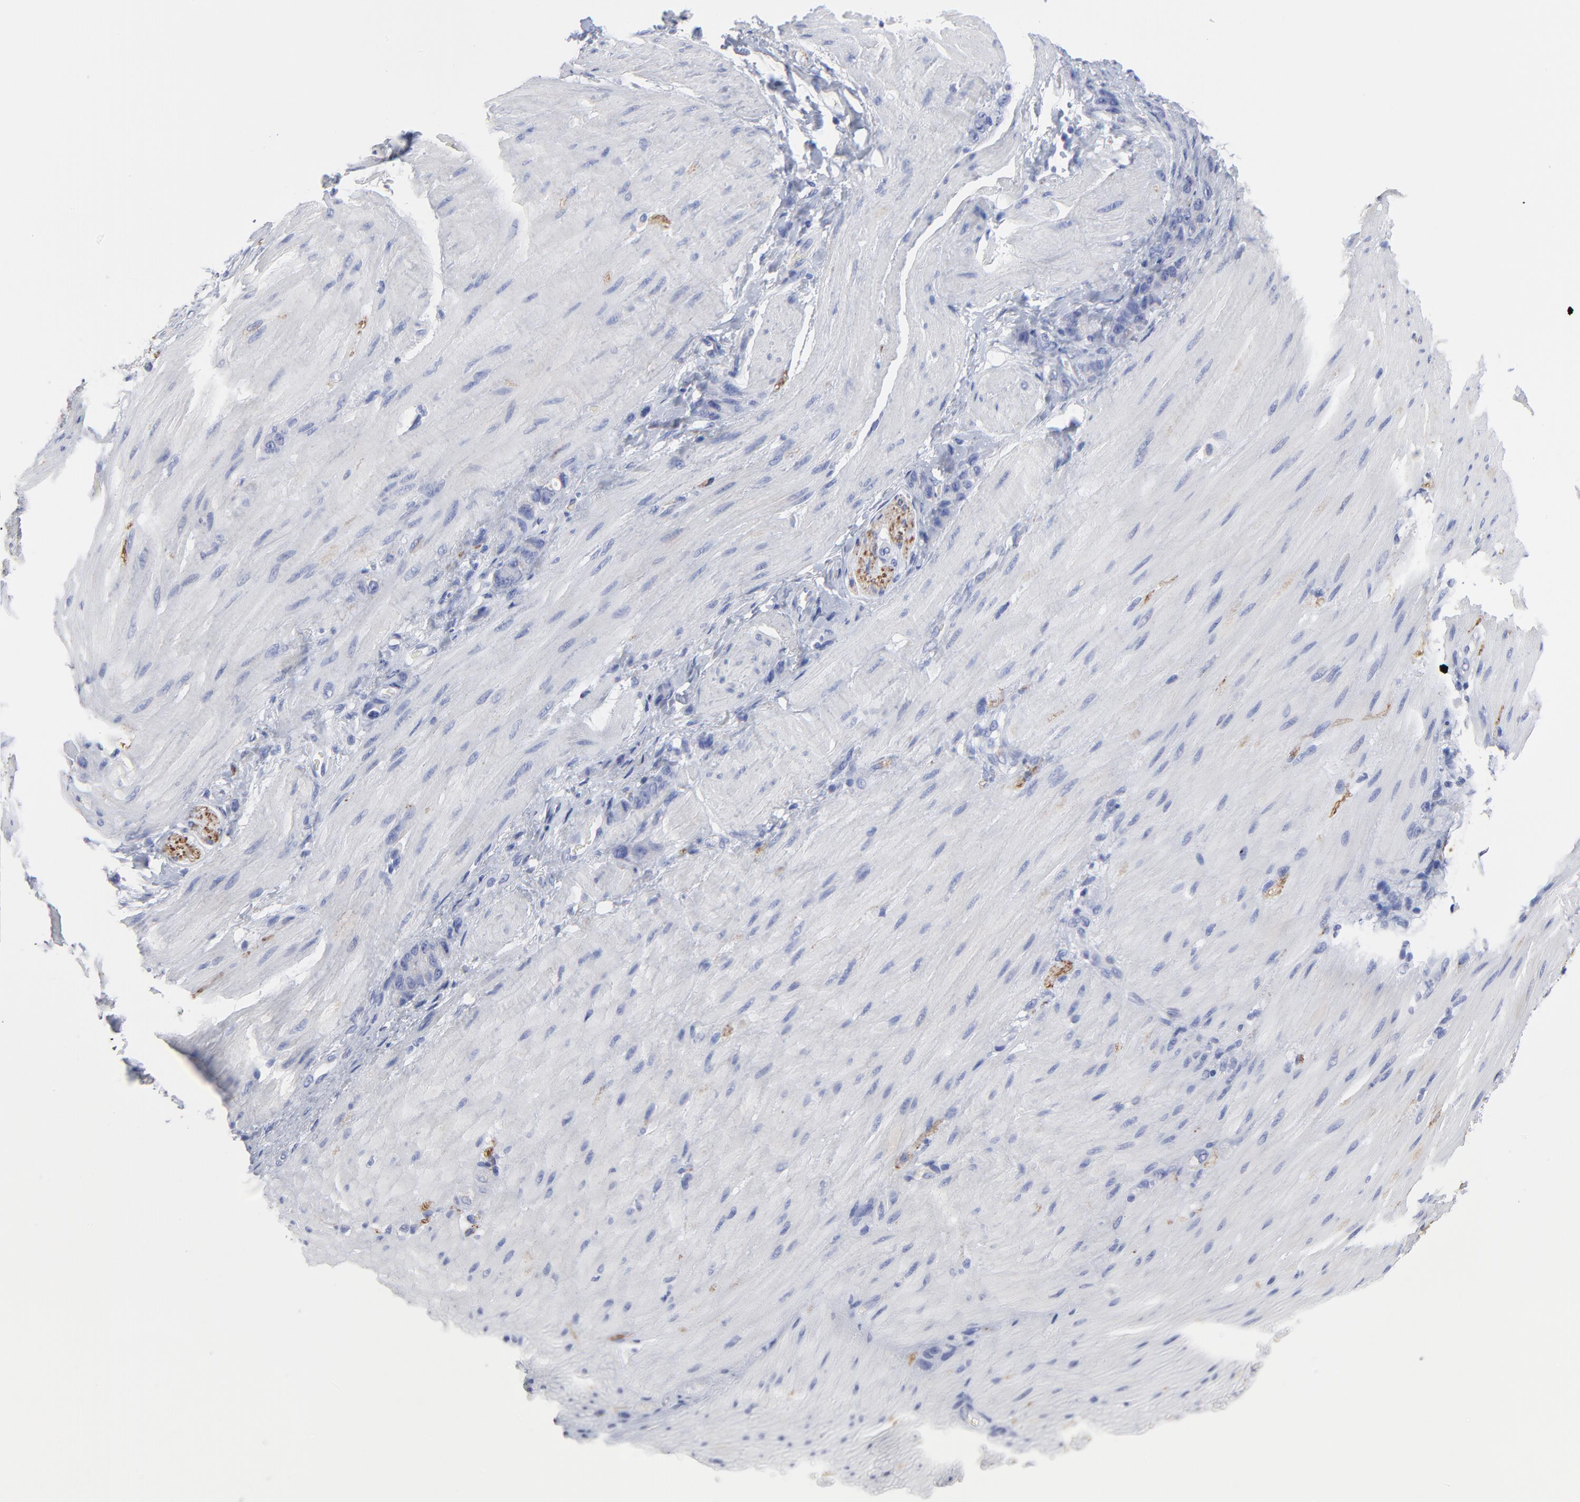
{"staining": {"intensity": "strong", "quantity": "<25%", "location": "cytoplasmic/membranous"}, "tissue": "stomach cancer", "cell_type": "Tumor cells", "image_type": "cancer", "snomed": [{"axis": "morphology", "description": "Normal tissue, NOS"}, {"axis": "morphology", "description": "Adenocarcinoma, NOS"}, {"axis": "topography", "description": "Stomach"}], "caption": "Tumor cells display strong cytoplasmic/membranous staining in about <25% of cells in stomach cancer (adenocarcinoma).", "gene": "CNTN3", "patient": {"sex": "male", "age": 82}}